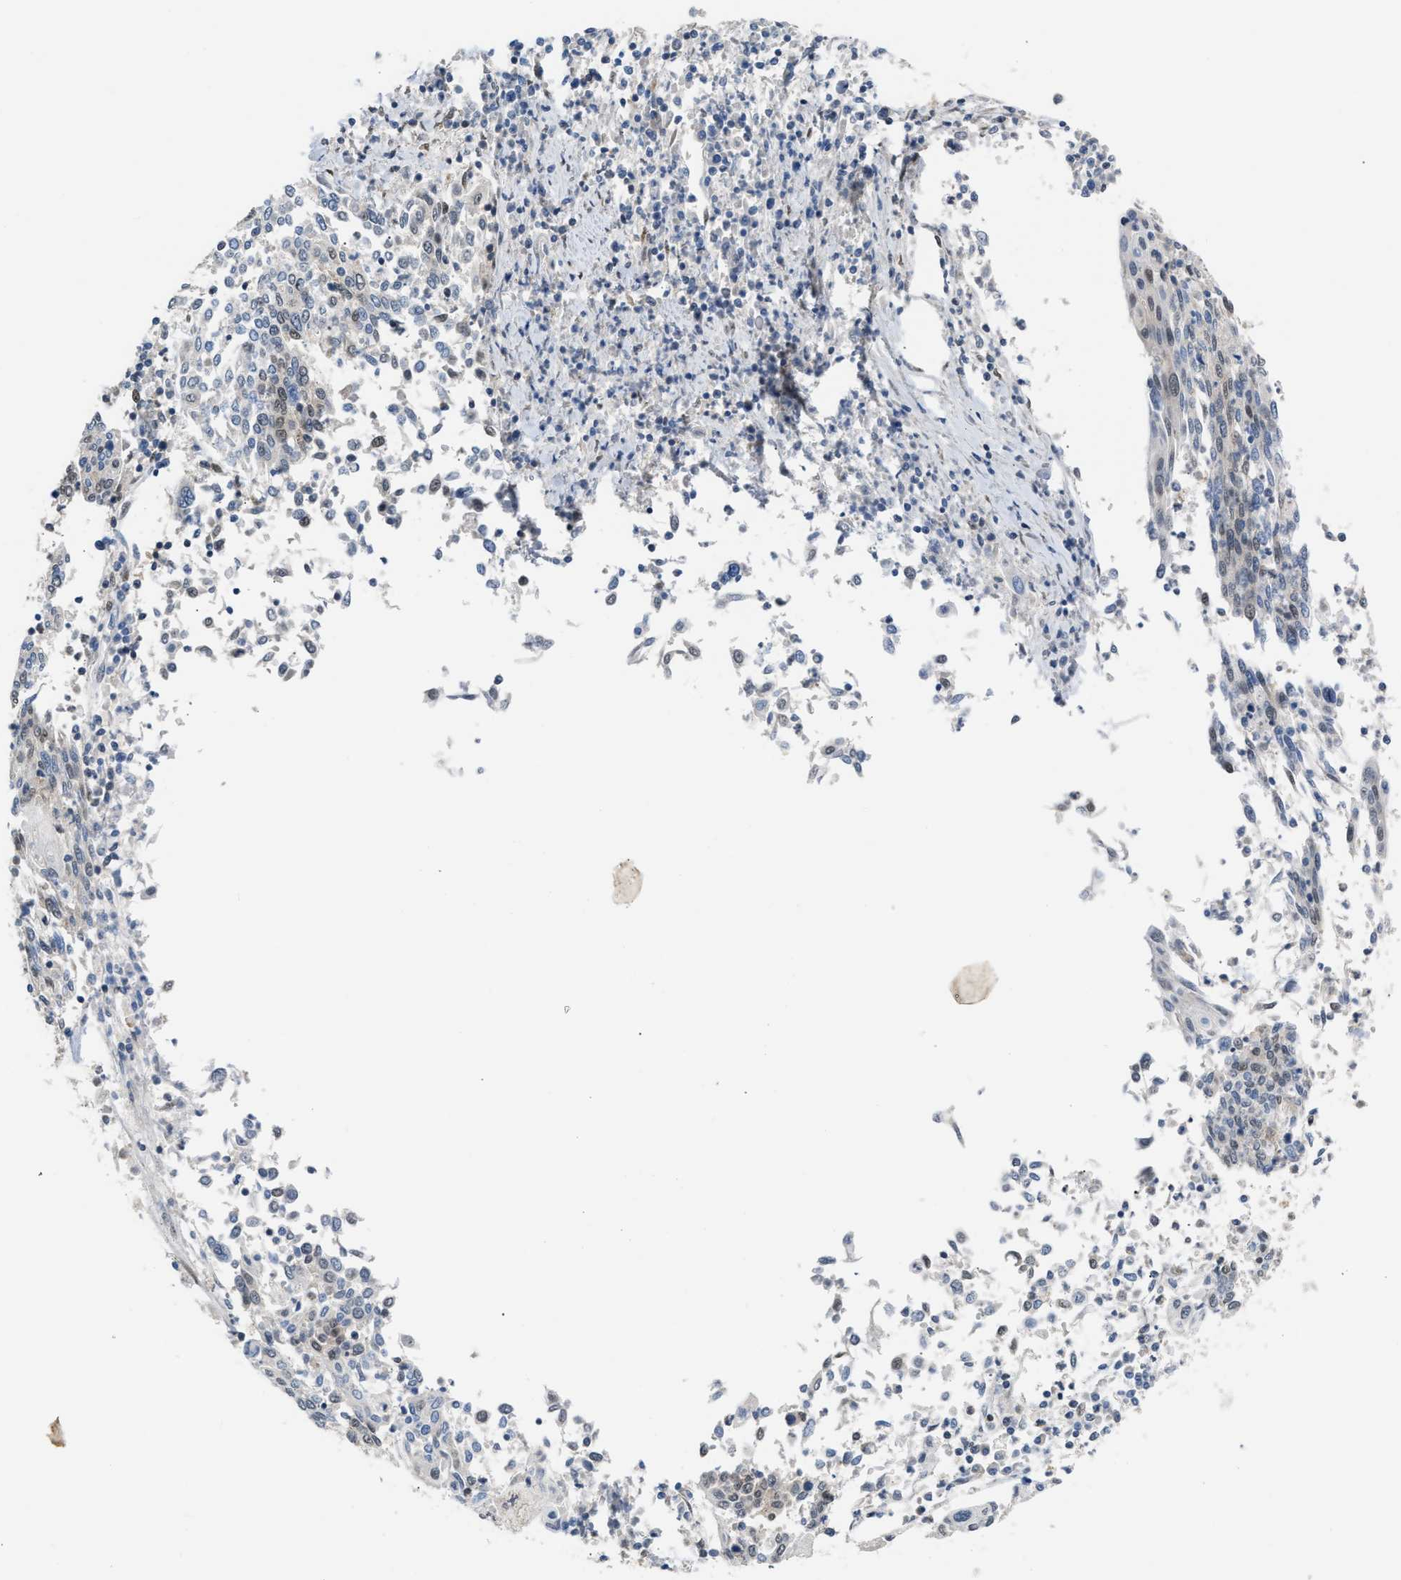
{"staining": {"intensity": "weak", "quantity": "<25%", "location": "nuclear"}, "tissue": "cervical cancer", "cell_type": "Tumor cells", "image_type": "cancer", "snomed": [{"axis": "morphology", "description": "Squamous cell carcinoma, NOS"}, {"axis": "topography", "description": "Cervix"}], "caption": "Histopathology image shows no significant protein expression in tumor cells of cervical cancer (squamous cell carcinoma).", "gene": "SSBP2", "patient": {"sex": "female", "age": 40}}